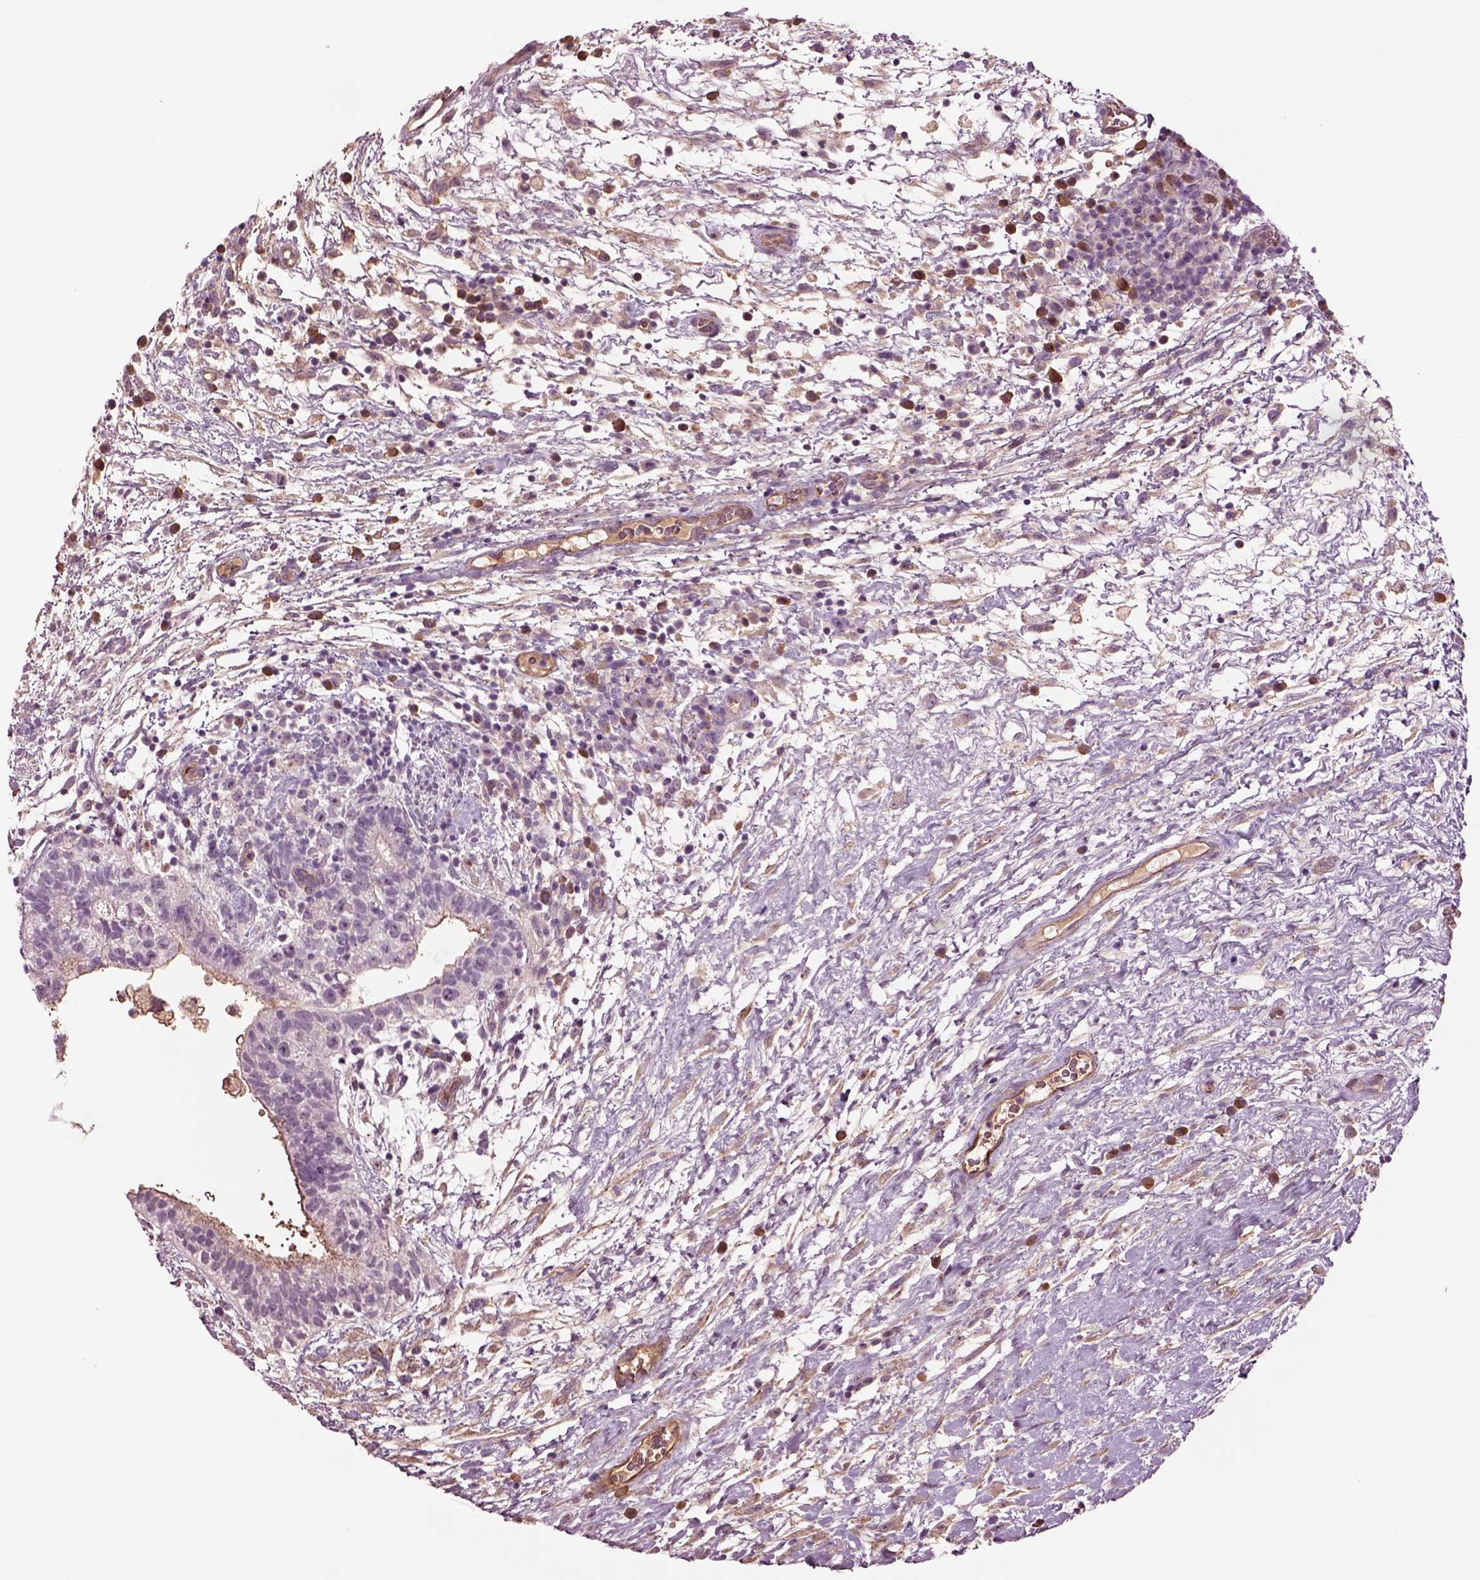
{"staining": {"intensity": "negative", "quantity": "none", "location": "none"}, "tissue": "testis cancer", "cell_type": "Tumor cells", "image_type": "cancer", "snomed": [{"axis": "morphology", "description": "Normal tissue, NOS"}, {"axis": "morphology", "description": "Carcinoma, Embryonal, NOS"}, {"axis": "topography", "description": "Testis"}], "caption": "A photomicrograph of testis cancer (embryonal carcinoma) stained for a protein shows no brown staining in tumor cells. (DAB immunohistochemistry, high magnification).", "gene": "HTR1B", "patient": {"sex": "male", "age": 32}}